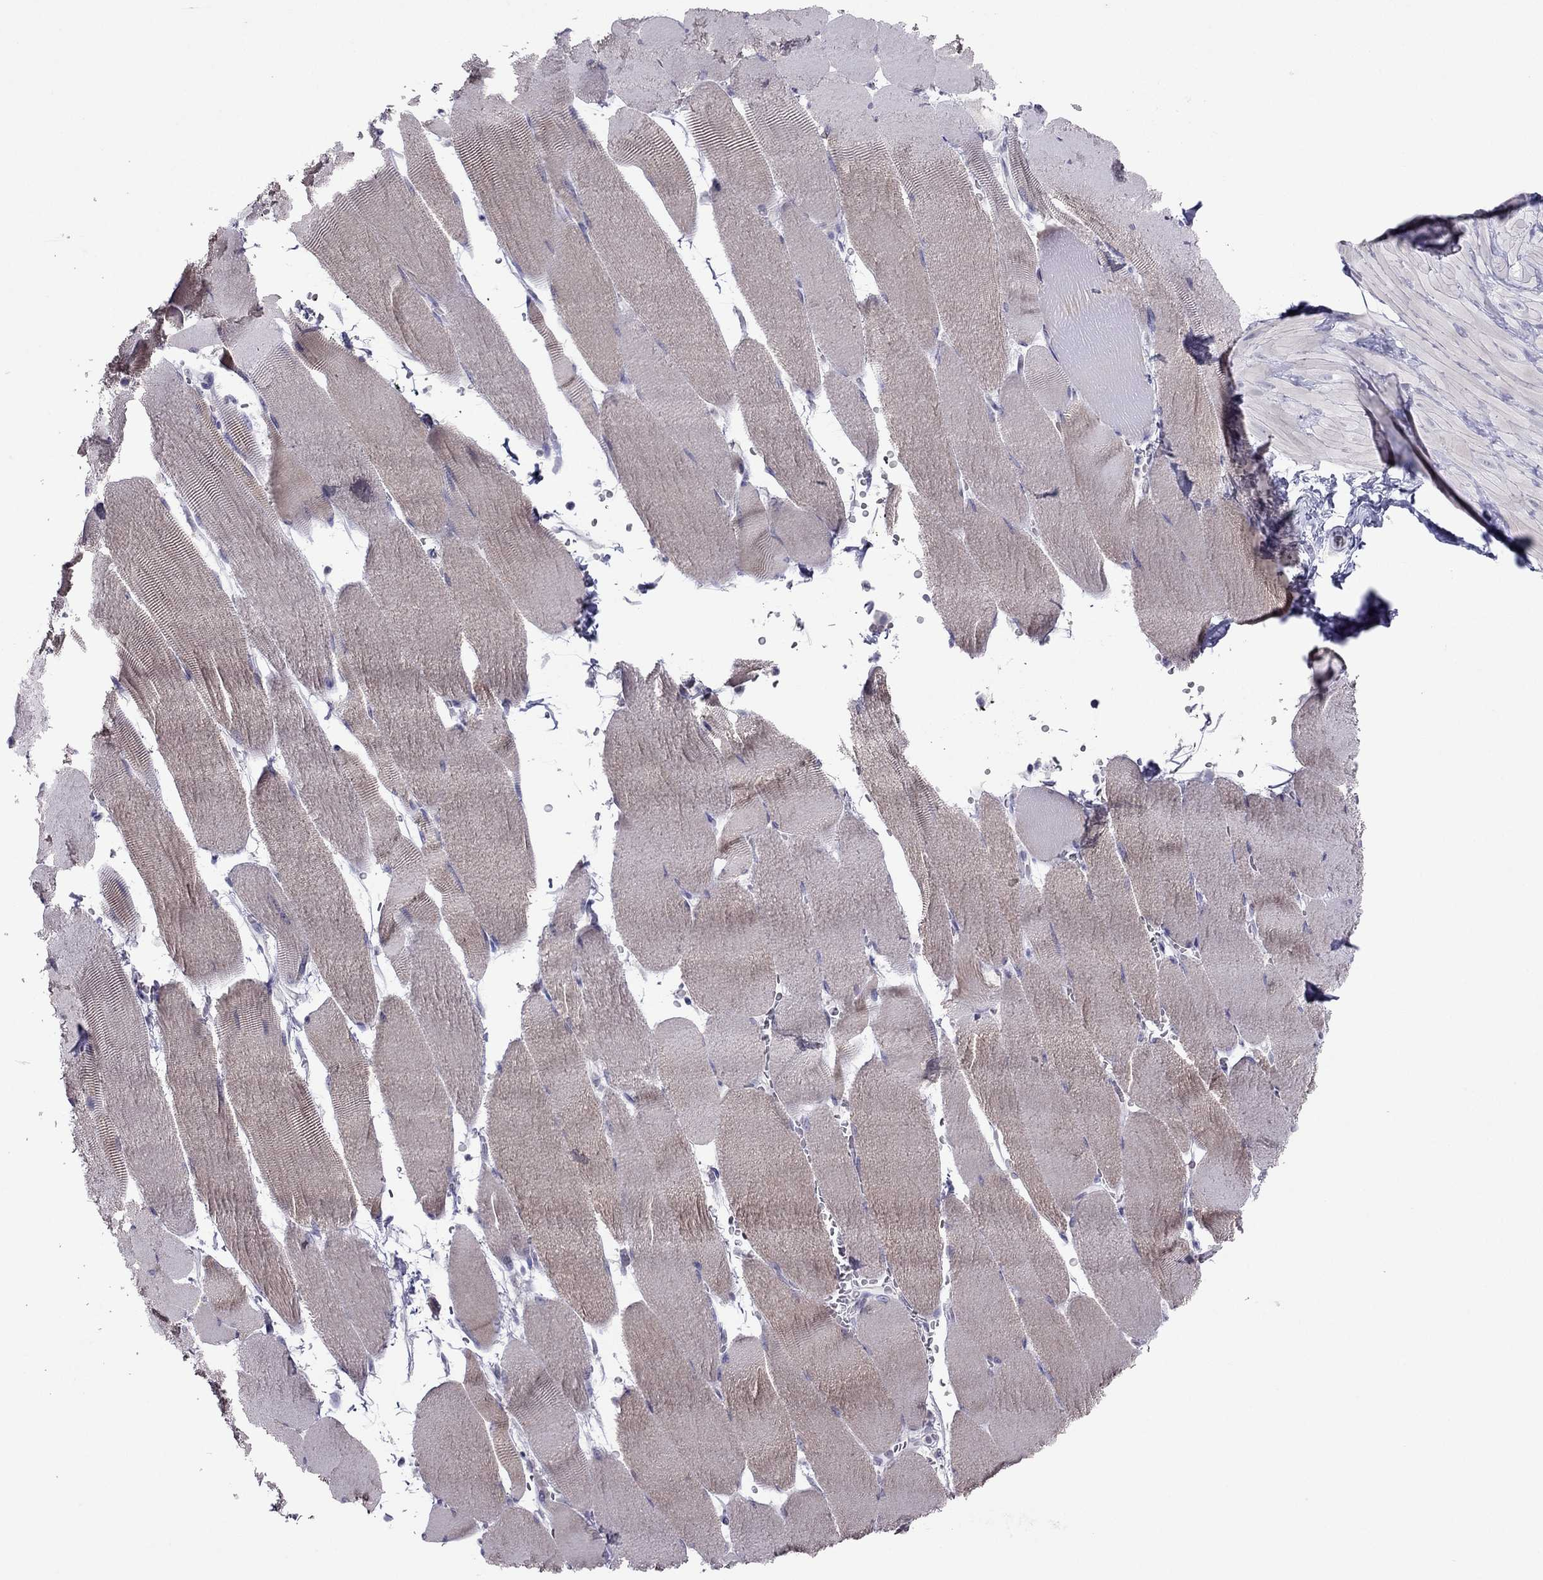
{"staining": {"intensity": "negative", "quantity": "none", "location": "none"}, "tissue": "skeletal muscle", "cell_type": "Myocytes", "image_type": "normal", "snomed": [{"axis": "morphology", "description": "Normal tissue, NOS"}, {"axis": "topography", "description": "Skeletal muscle"}], "caption": "Myocytes show no significant staining in normal skeletal muscle. (DAB immunohistochemistry visualized using brightfield microscopy, high magnification).", "gene": "RGS8", "patient": {"sex": "male", "age": 56}}